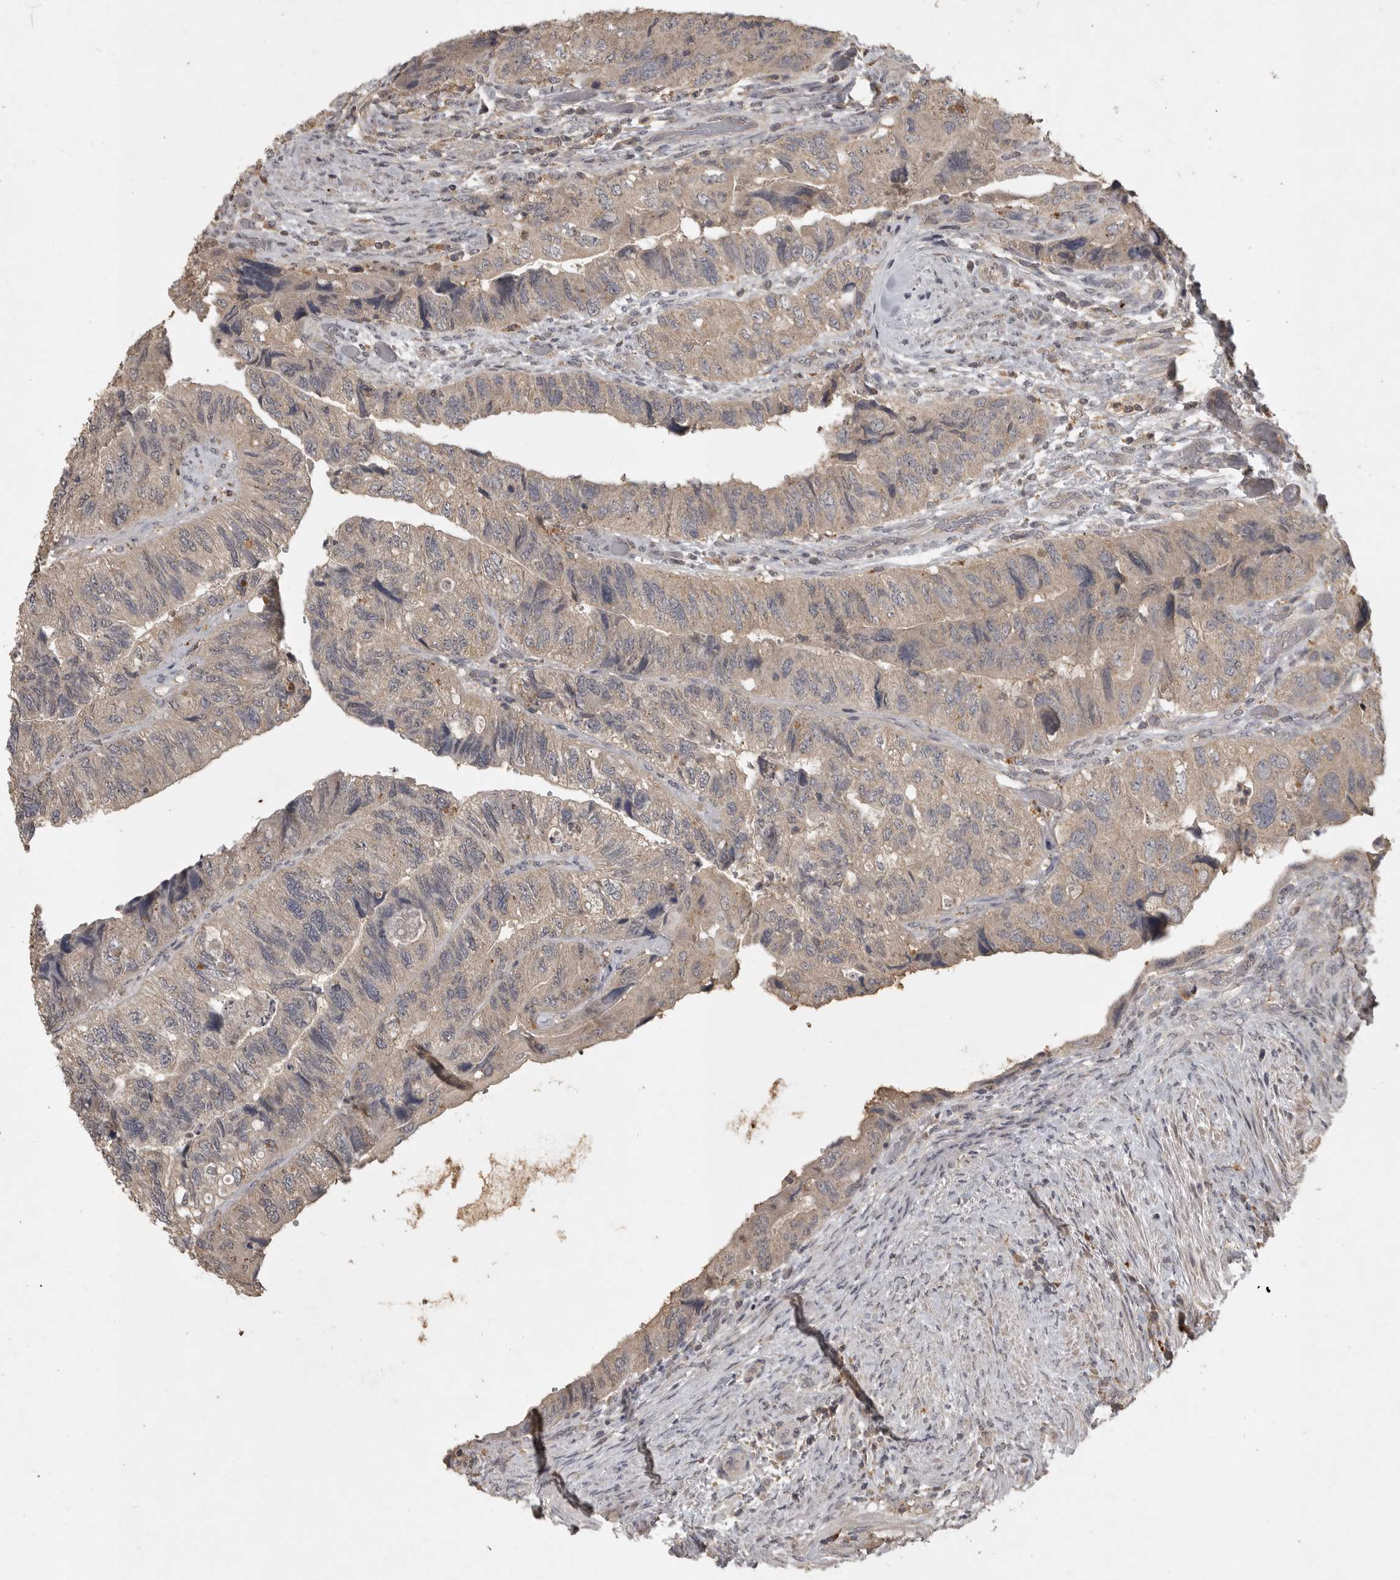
{"staining": {"intensity": "weak", "quantity": ">75%", "location": "cytoplasmic/membranous"}, "tissue": "colorectal cancer", "cell_type": "Tumor cells", "image_type": "cancer", "snomed": [{"axis": "morphology", "description": "Adenocarcinoma, NOS"}, {"axis": "topography", "description": "Rectum"}], "caption": "About >75% of tumor cells in colorectal cancer (adenocarcinoma) reveal weak cytoplasmic/membranous protein staining as visualized by brown immunohistochemical staining.", "gene": "ADAMTS4", "patient": {"sex": "male", "age": 63}}